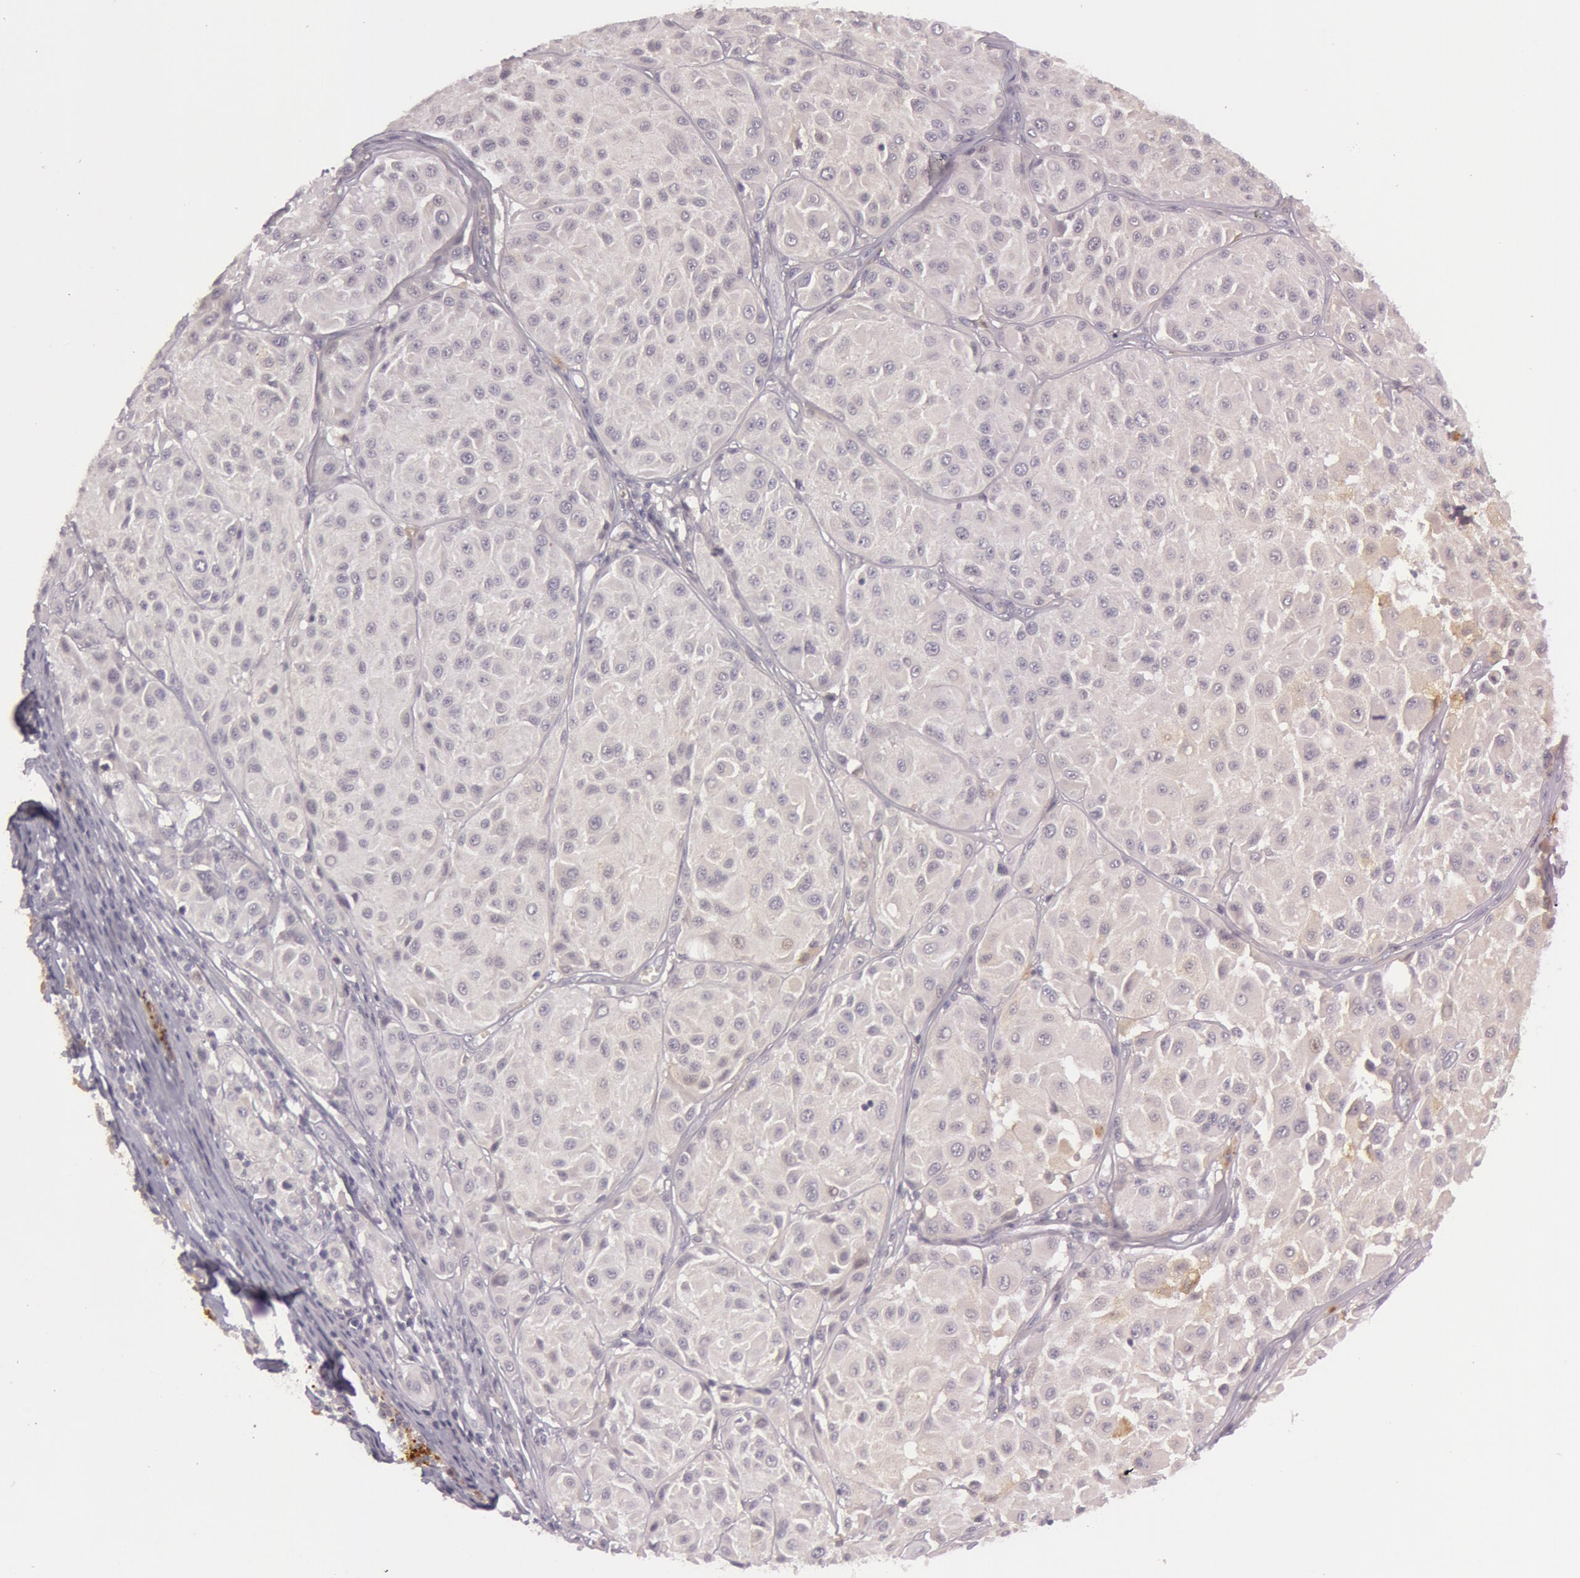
{"staining": {"intensity": "negative", "quantity": "none", "location": "none"}, "tissue": "melanoma", "cell_type": "Tumor cells", "image_type": "cancer", "snomed": [{"axis": "morphology", "description": "Malignant melanoma, NOS"}, {"axis": "topography", "description": "Skin"}], "caption": "The image reveals no staining of tumor cells in melanoma.", "gene": "MXRA5", "patient": {"sex": "male", "age": 36}}